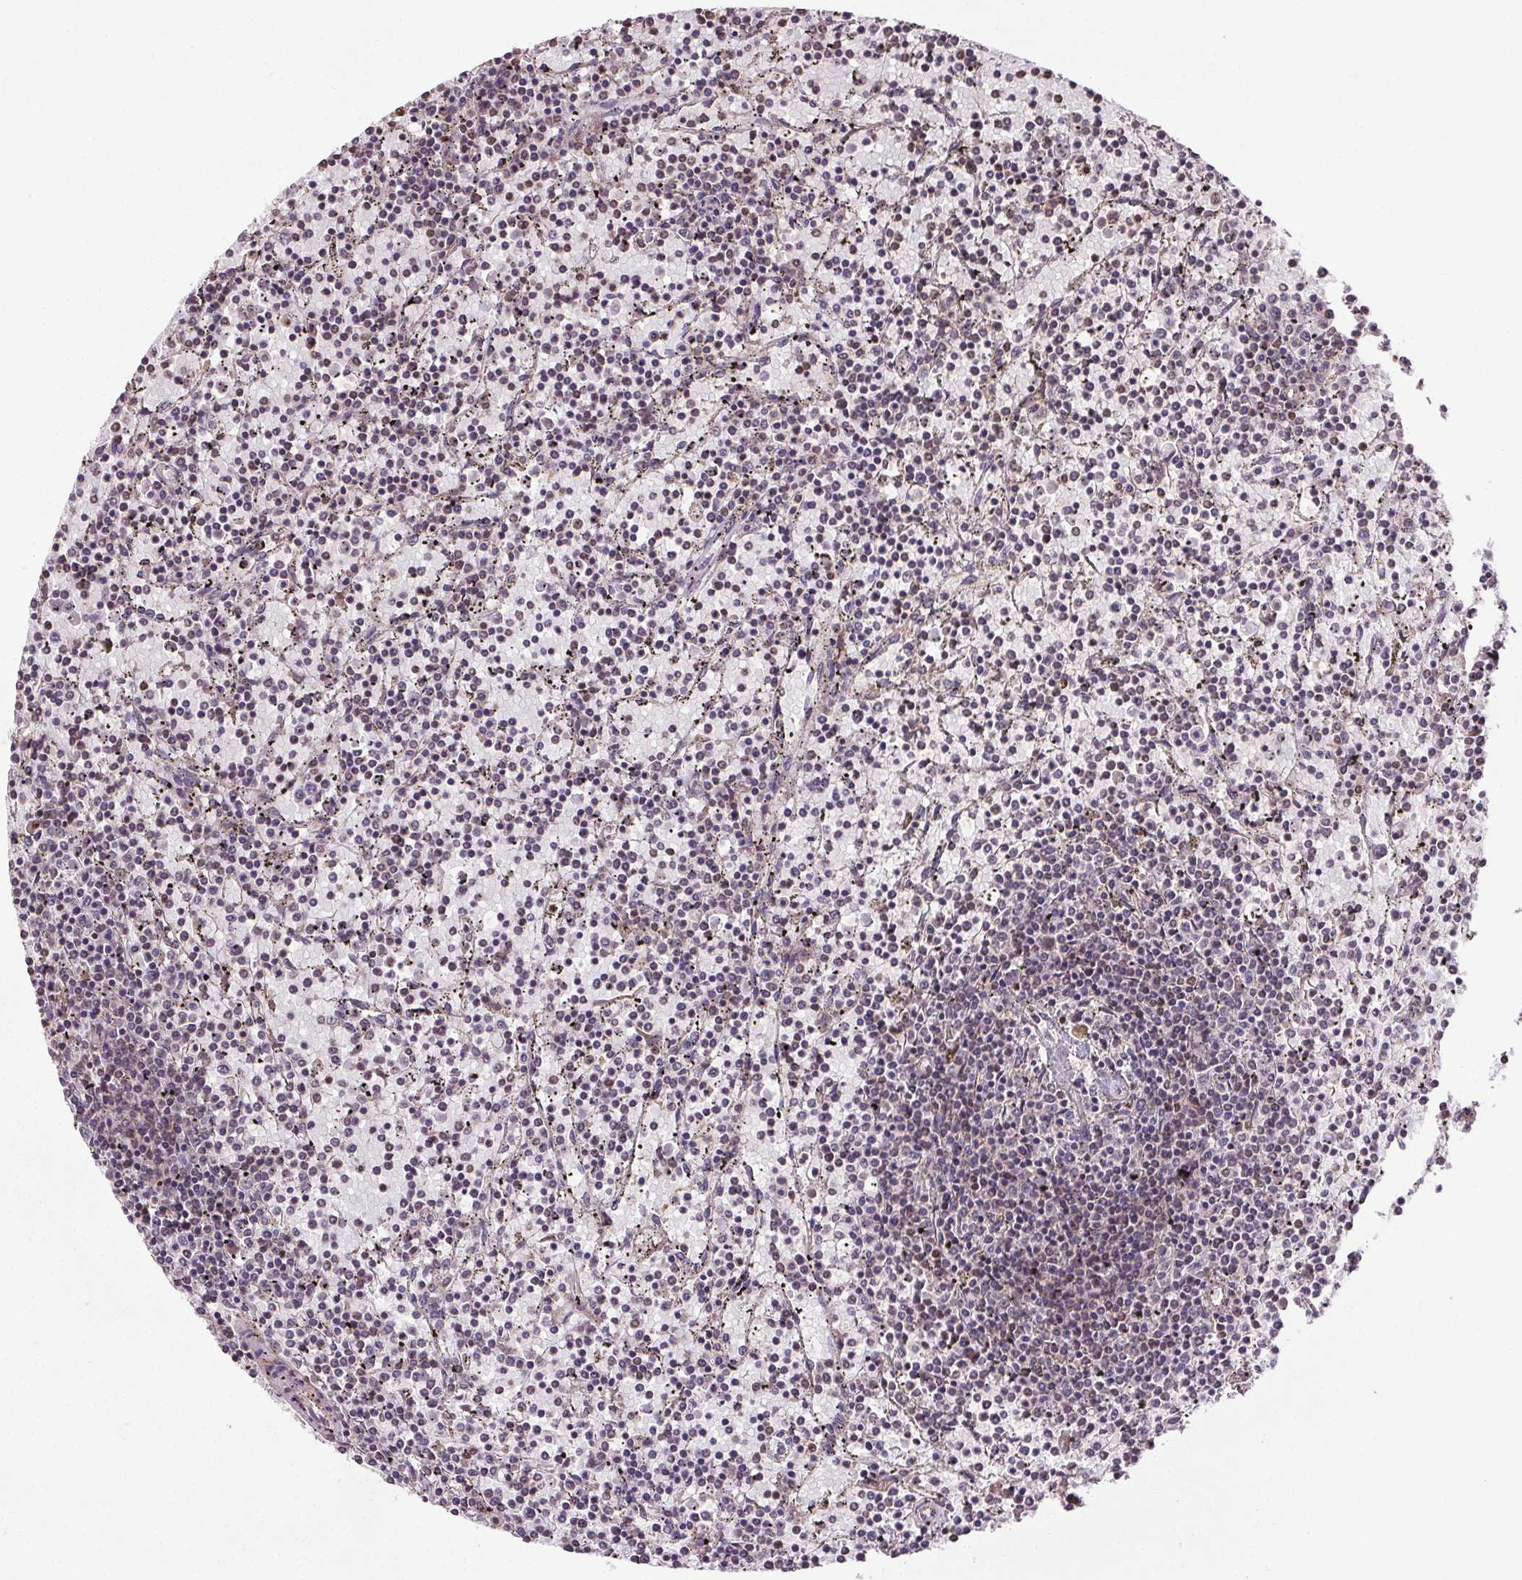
{"staining": {"intensity": "negative", "quantity": "none", "location": "none"}, "tissue": "lymphoma", "cell_type": "Tumor cells", "image_type": "cancer", "snomed": [{"axis": "morphology", "description": "Malignant lymphoma, non-Hodgkin's type, Low grade"}, {"axis": "topography", "description": "Spleen"}], "caption": "Immunohistochemistry of lymphoma reveals no expression in tumor cells.", "gene": "KIAA0232", "patient": {"sex": "female", "age": 77}}